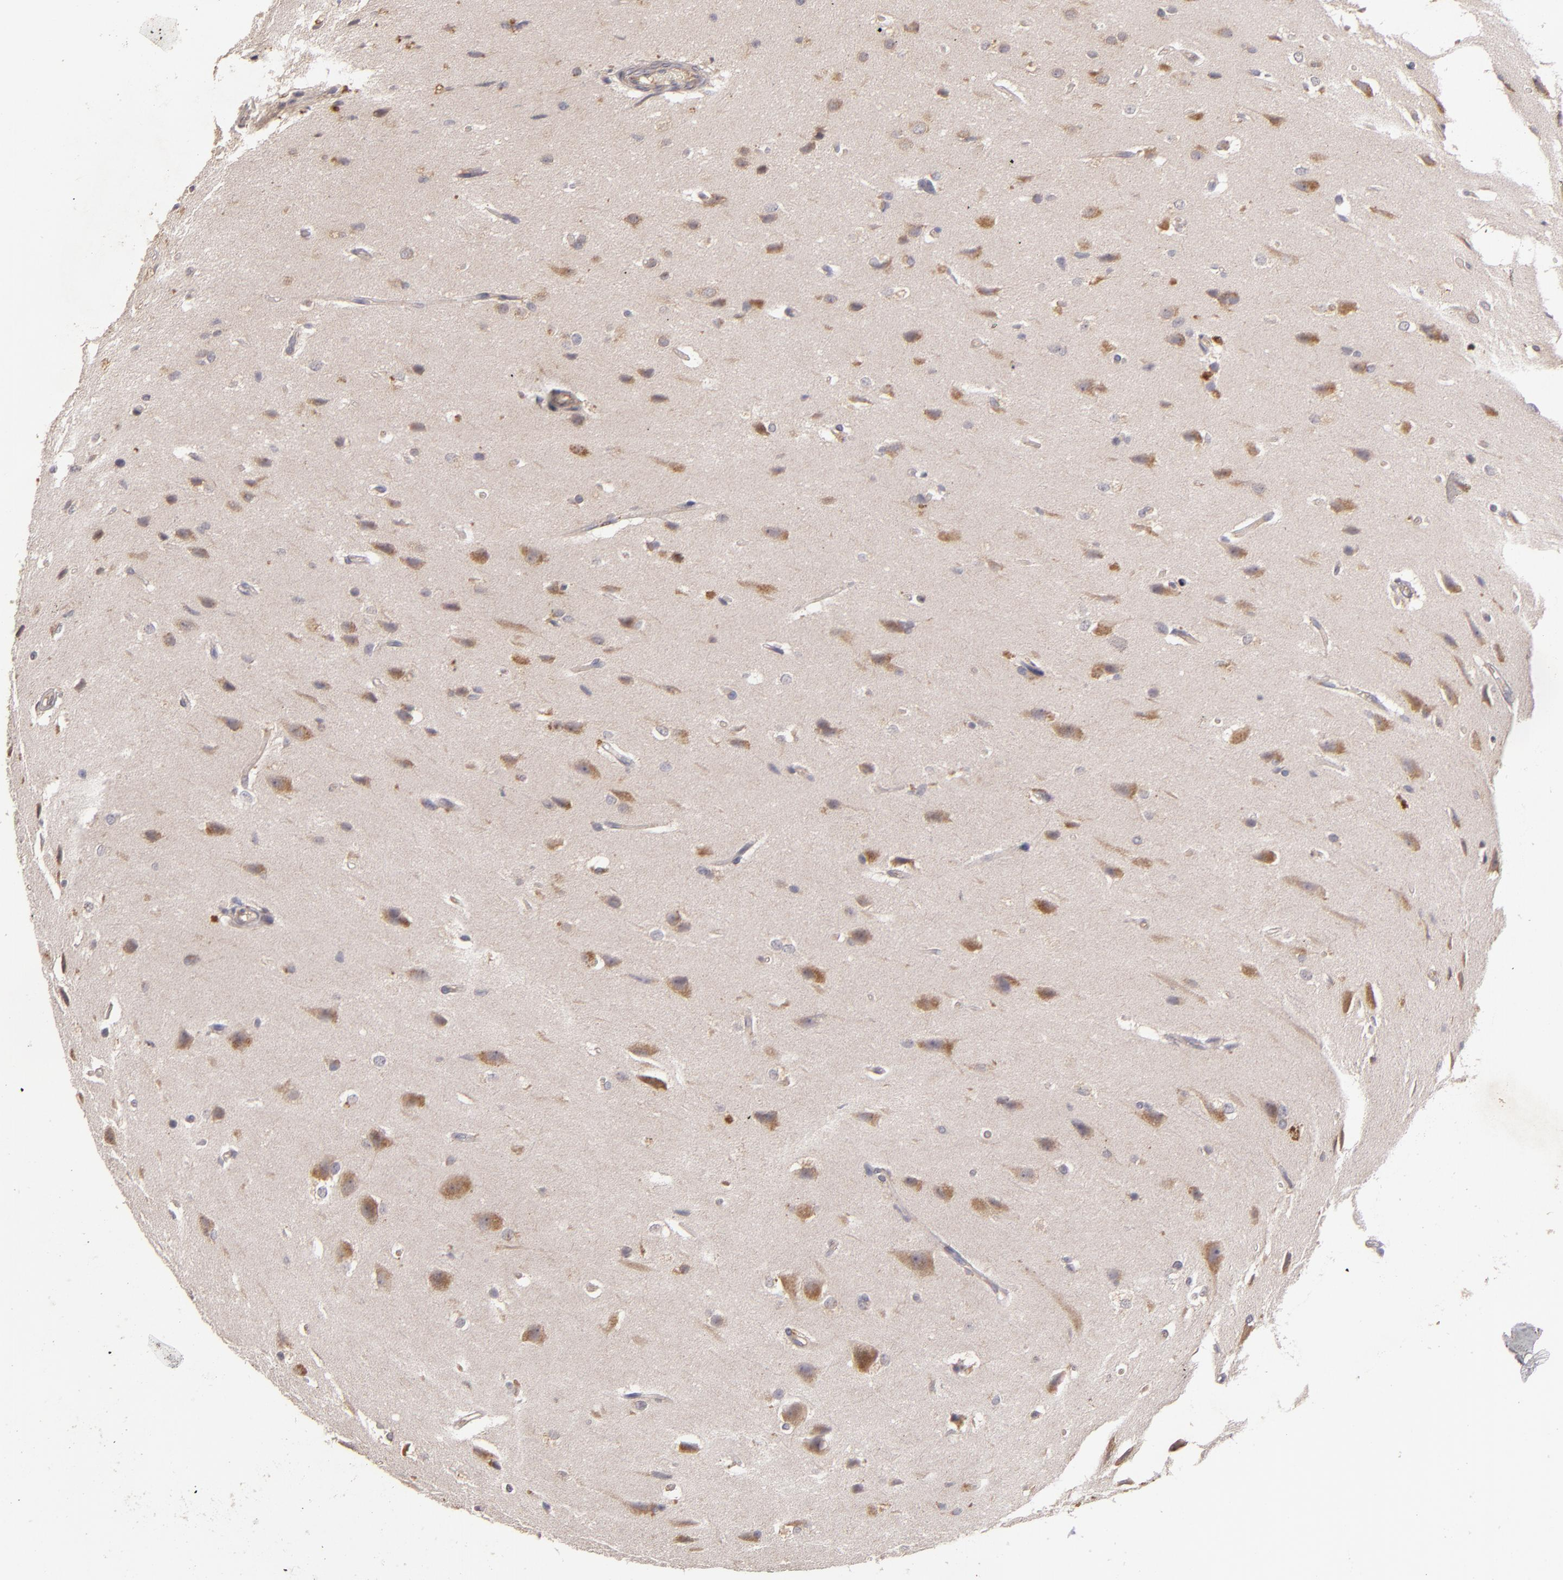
{"staining": {"intensity": "weak", "quantity": "<25%", "location": "cytoplasmic/membranous"}, "tissue": "glioma", "cell_type": "Tumor cells", "image_type": "cancer", "snomed": [{"axis": "morphology", "description": "Glioma, malignant, High grade"}, {"axis": "topography", "description": "Brain"}], "caption": "Tumor cells show no significant protein staining in malignant high-grade glioma. The staining was performed using DAB to visualize the protein expression in brown, while the nuclei were stained in blue with hematoxylin (Magnification: 20x).", "gene": "UPF3B", "patient": {"sex": "male", "age": 68}}